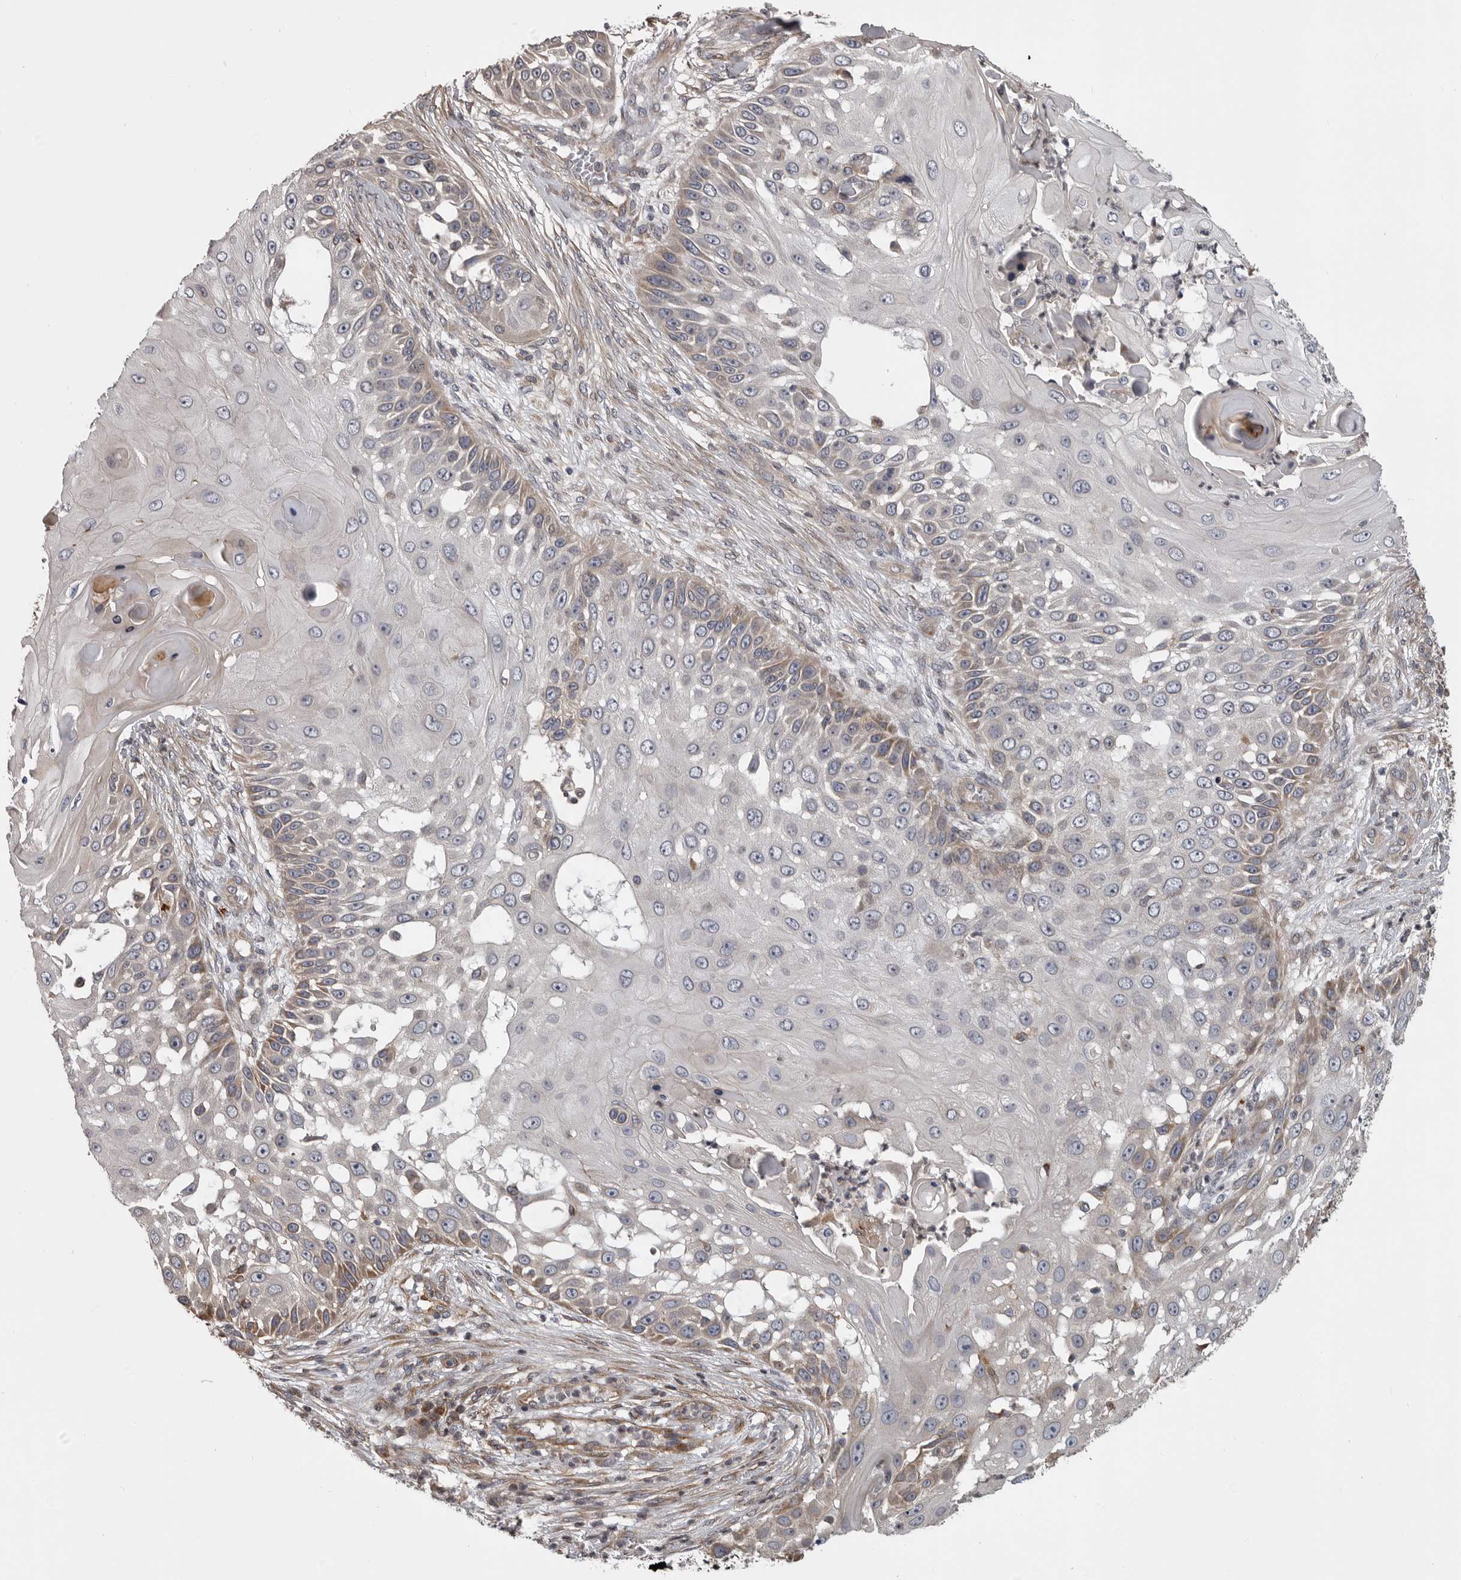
{"staining": {"intensity": "weak", "quantity": "<25%", "location": "cytoplasmic/membranous"}, "tissue": "skin cancer", "cell_type": "Tumor cells", "image_type": "cancer", "snomed": [{"axis": "morphology", "description": "Squamous cell carcinoma, NOS"}, {"axis": "topography", "description": "Skin"}], "caption": "DAB immunohistochemical staining of skin squamous cell carcinoma reveals no significant expression in tumor cells.", "gene": "ZNRF1", "patient": {"sex": "female", "age": 44}}